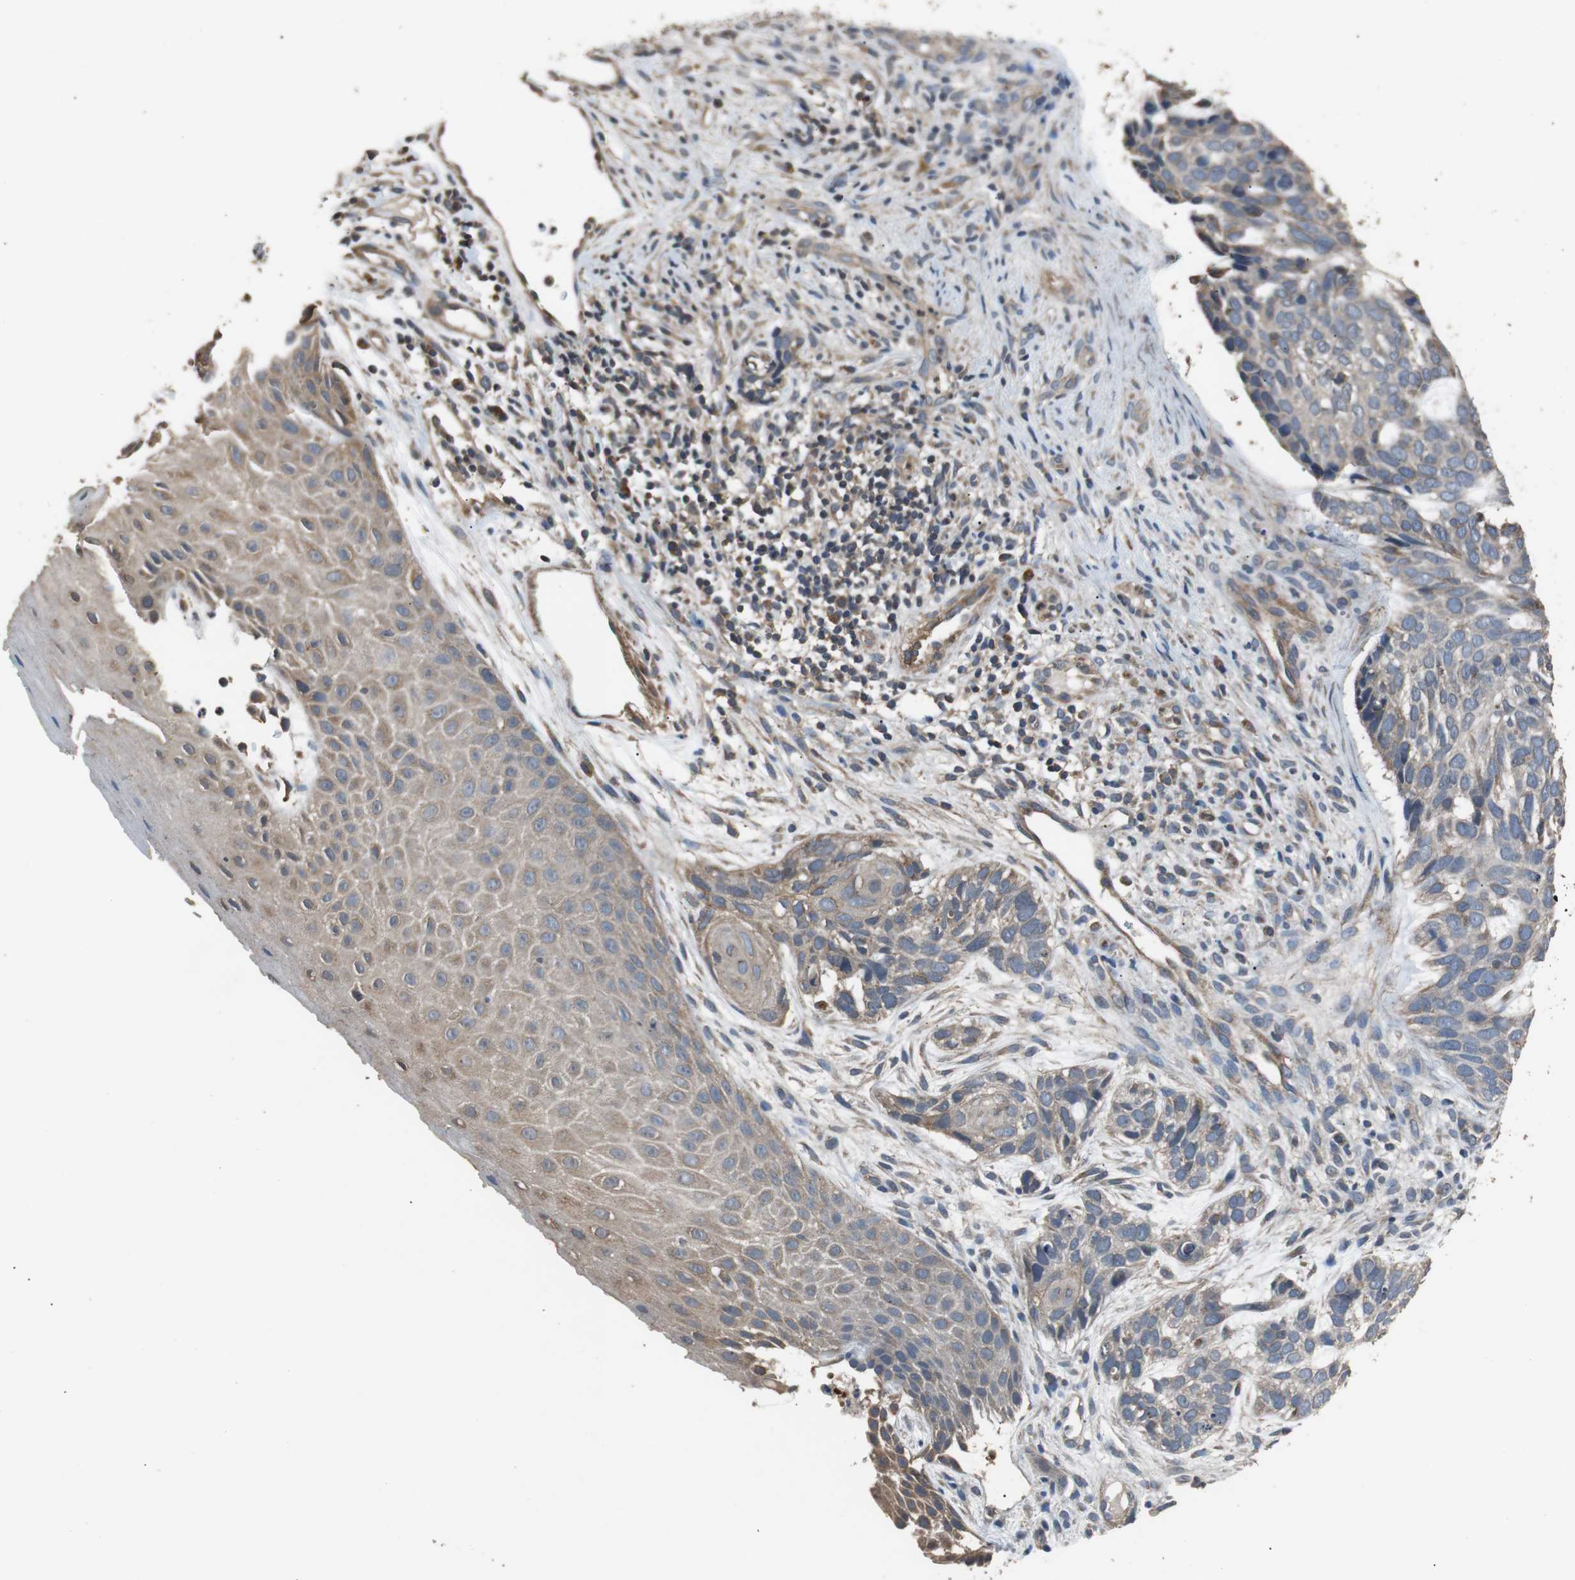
{"staining": {"intensity": "weak", "quantity": ">75%", "location": "cytoplasmic/membranous"}, "tissue": "skin cancer", "cell_type": "Tumor cells", "image_type": "cancer", "snomed": [{"axis": "morphology", "description": "Basal cell carcinoma"}, {"axis": "topography", "description": "Skin"}], "caption": "Weak cytoplasmic/membranous staining is appreciated in approximately >75% of tumor cells in basal cell carcinoma (skin).", "gene": "PITRM1", "patient": {"sex": "male", "age": 87}}